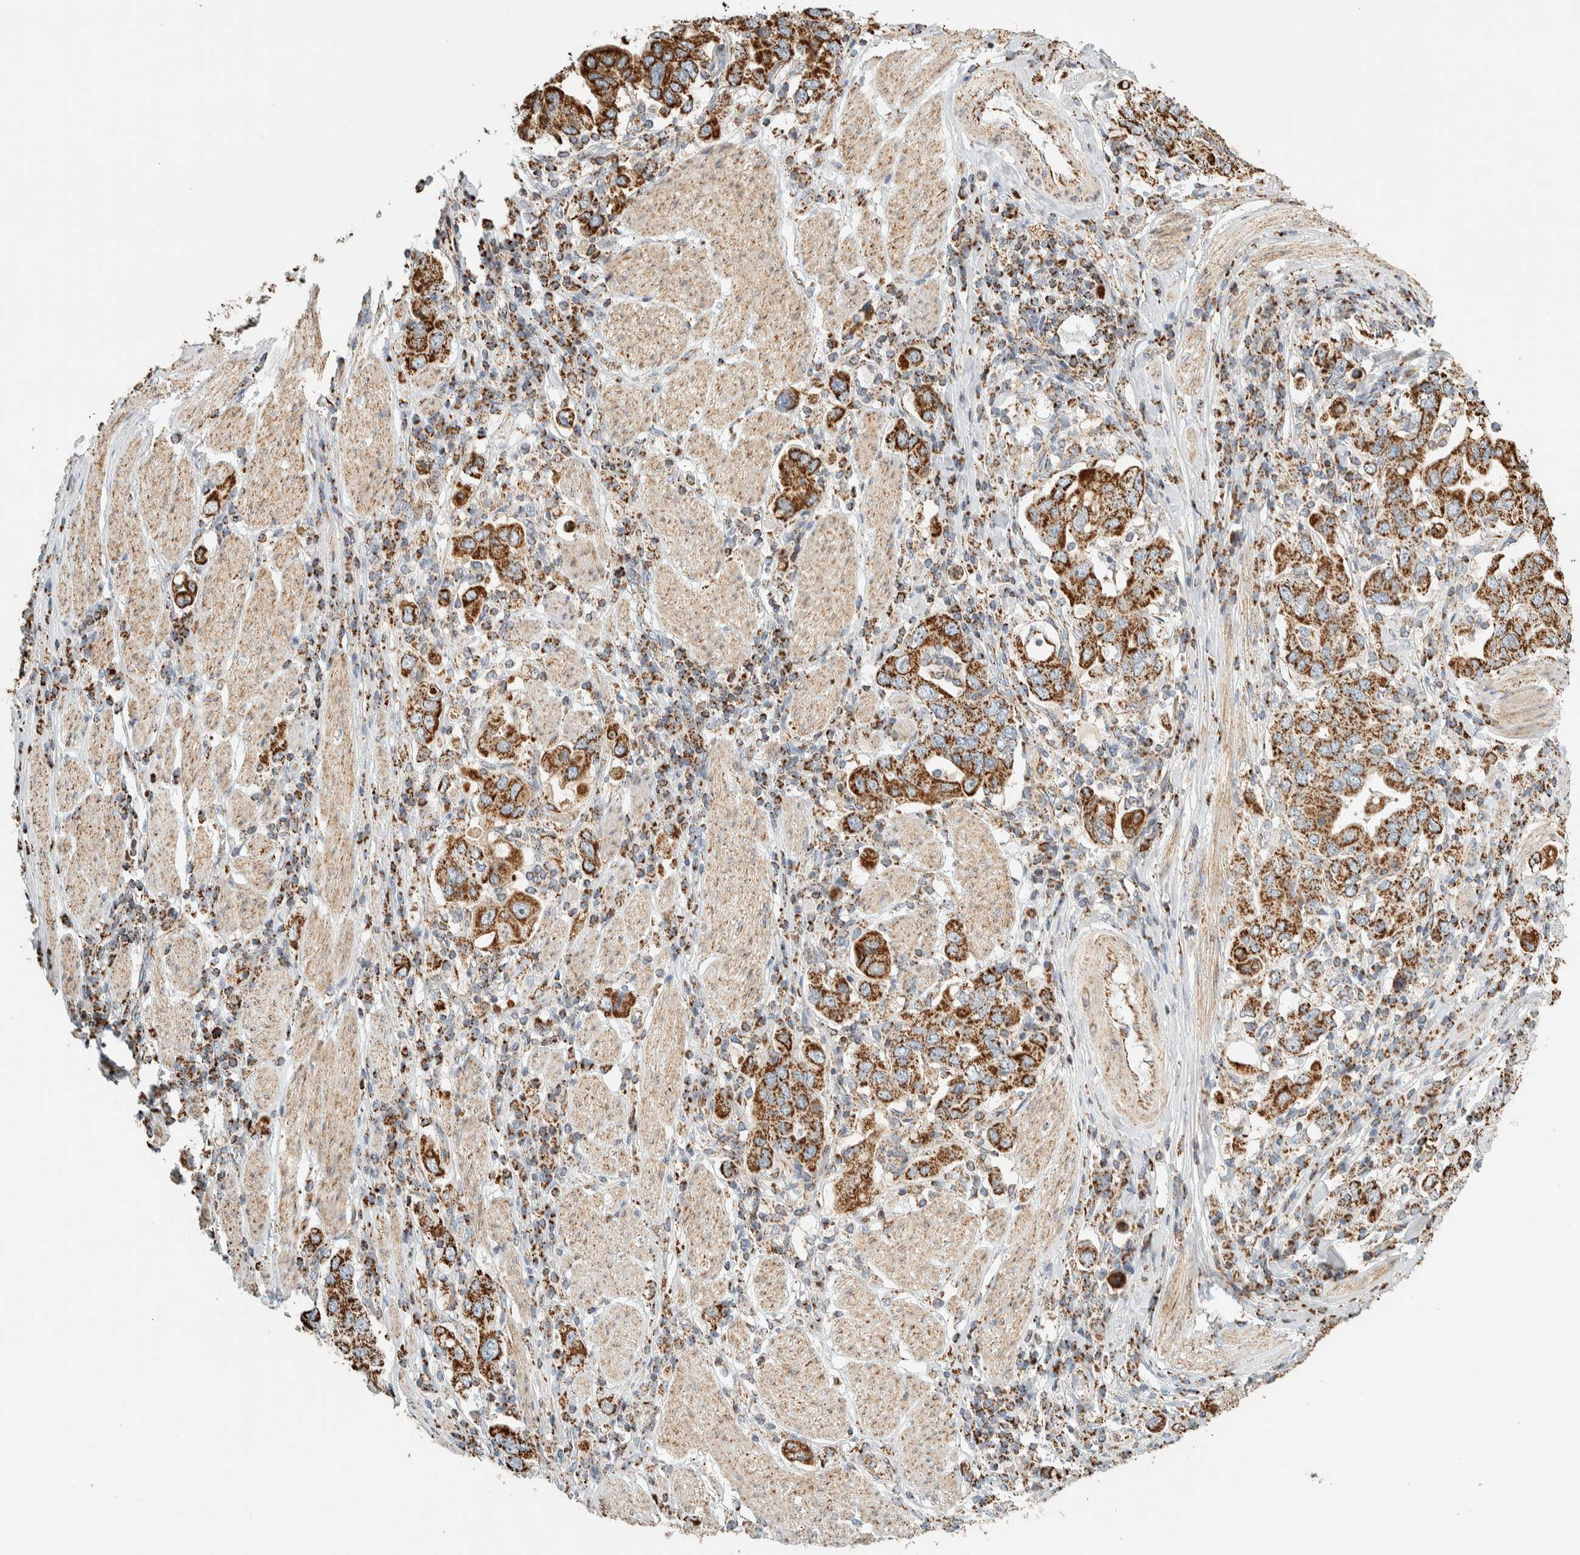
{"staining": {"intensity": "strong", "quantity": ">75%", "location": "cytoplasmic/membranous"}, "tissue": "stomach cancer", "cell_type": "Tumor cells", "image_type": "cancer", "snomed": [{"axis": "morphology", "description": "Adenocarcinoma, NOS"}, {"axis": "topography", "description": "Stomach, upper"}], "caption": "Approximately >75% of tumor cells in adenocarcinoma (stomach) demonstrate strong cytoplasmic/membranous protein expression as visualized by brown immunohistochemical staining.", "gene": "ZNF454", "patient": {"sex": "male", "age": 62}}